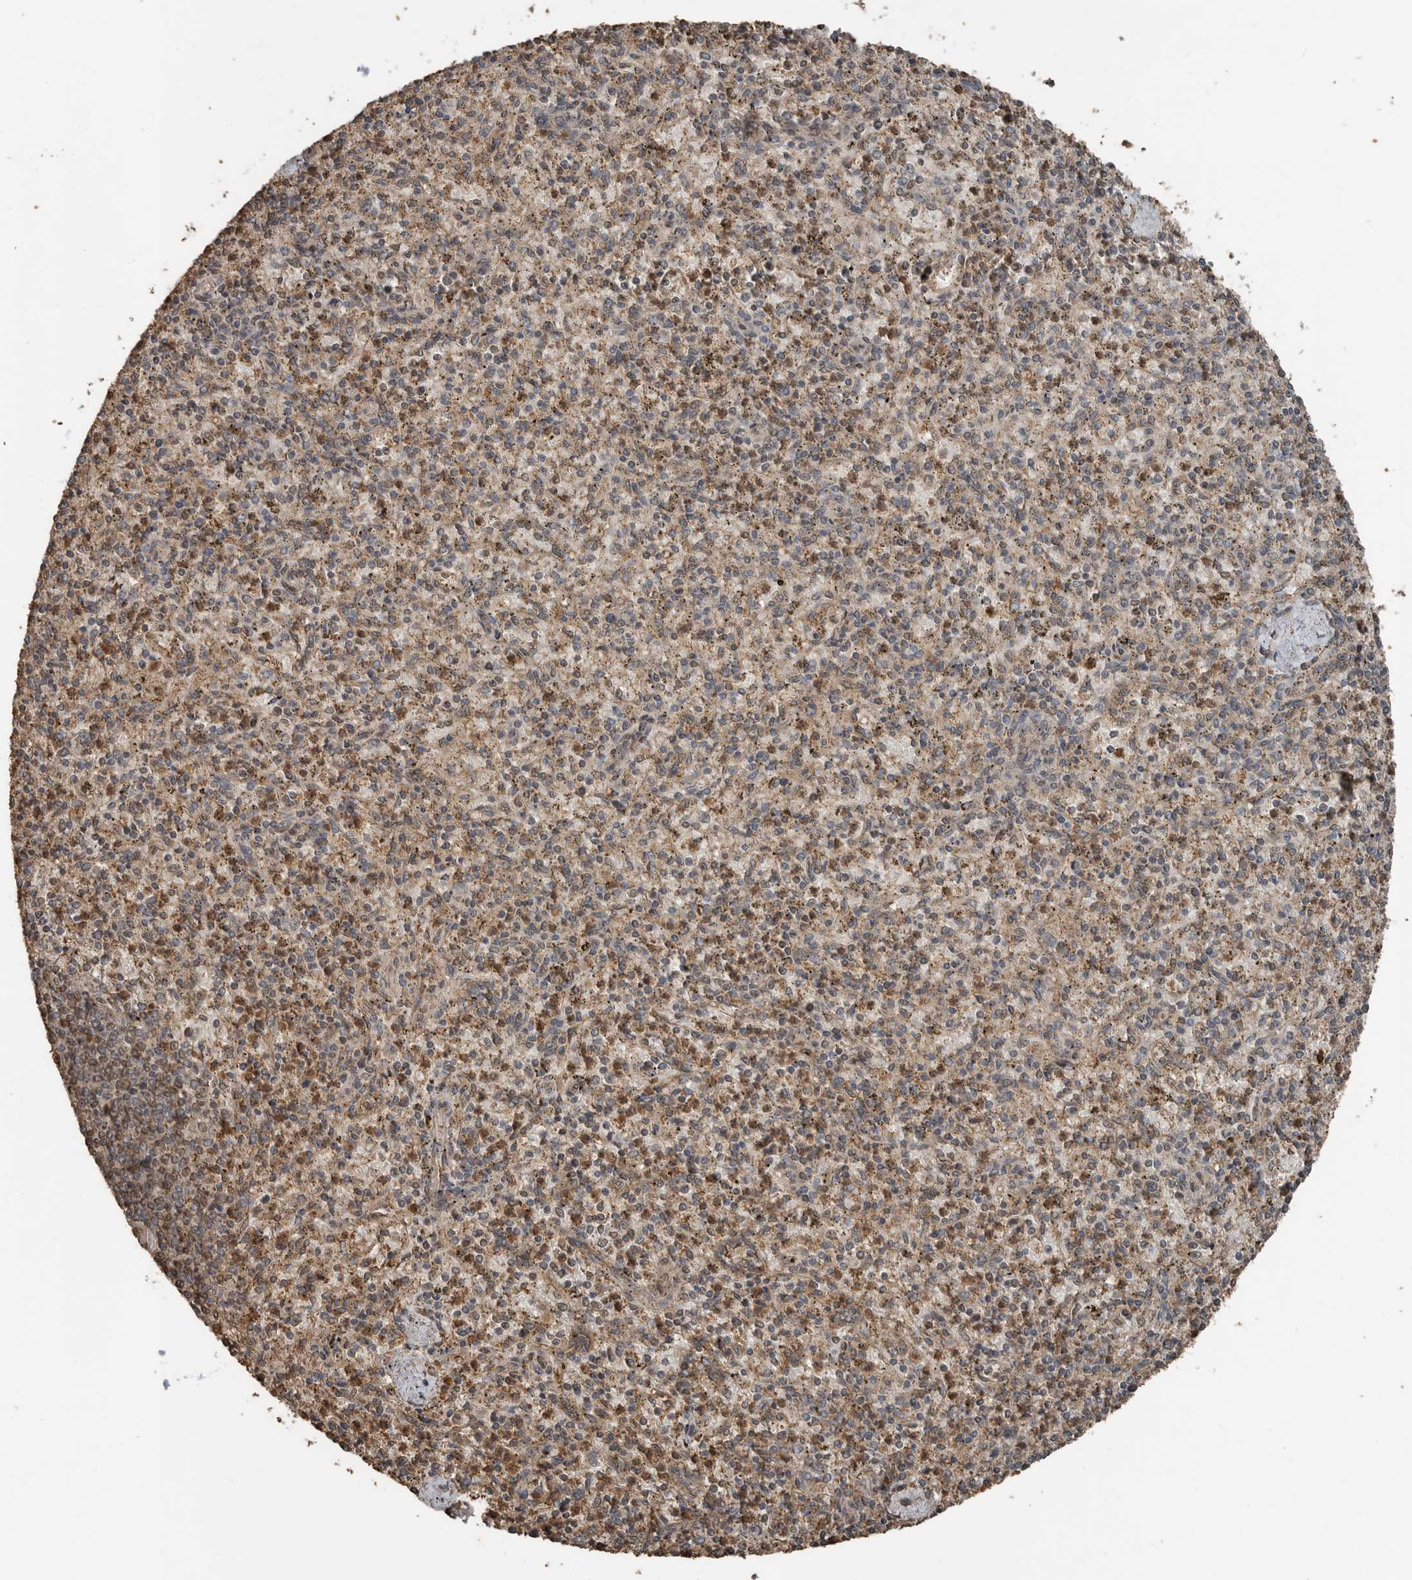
{"staining": {"intensity": "moderate", "quantity": ">75%", "location": "cytoplasmic/membranous"}, "tissue": "spleen", "cell_type": "Cells in red pulp", "image_type": "normal", "snomed": [{"axis": "morphology", "description": "Normal tissue, NOS"}, {"axis": "topography", "description": "Spleen"}], "caption": "An immunohistochemistry (IHC) micrograph of benign tissue is shown. Protein staining in brown shows moderate cytoplasmic/membranous positivity in spleen within cells in red pulp. The staining is performed using DAB (3,3'-diaminobenzidine) brown chromogen to label protein expression. The nuclei are counter-stained blue using hematoxylin.", "gene": "BLZF1", "patient": {"sex": "male", "age": 72}}